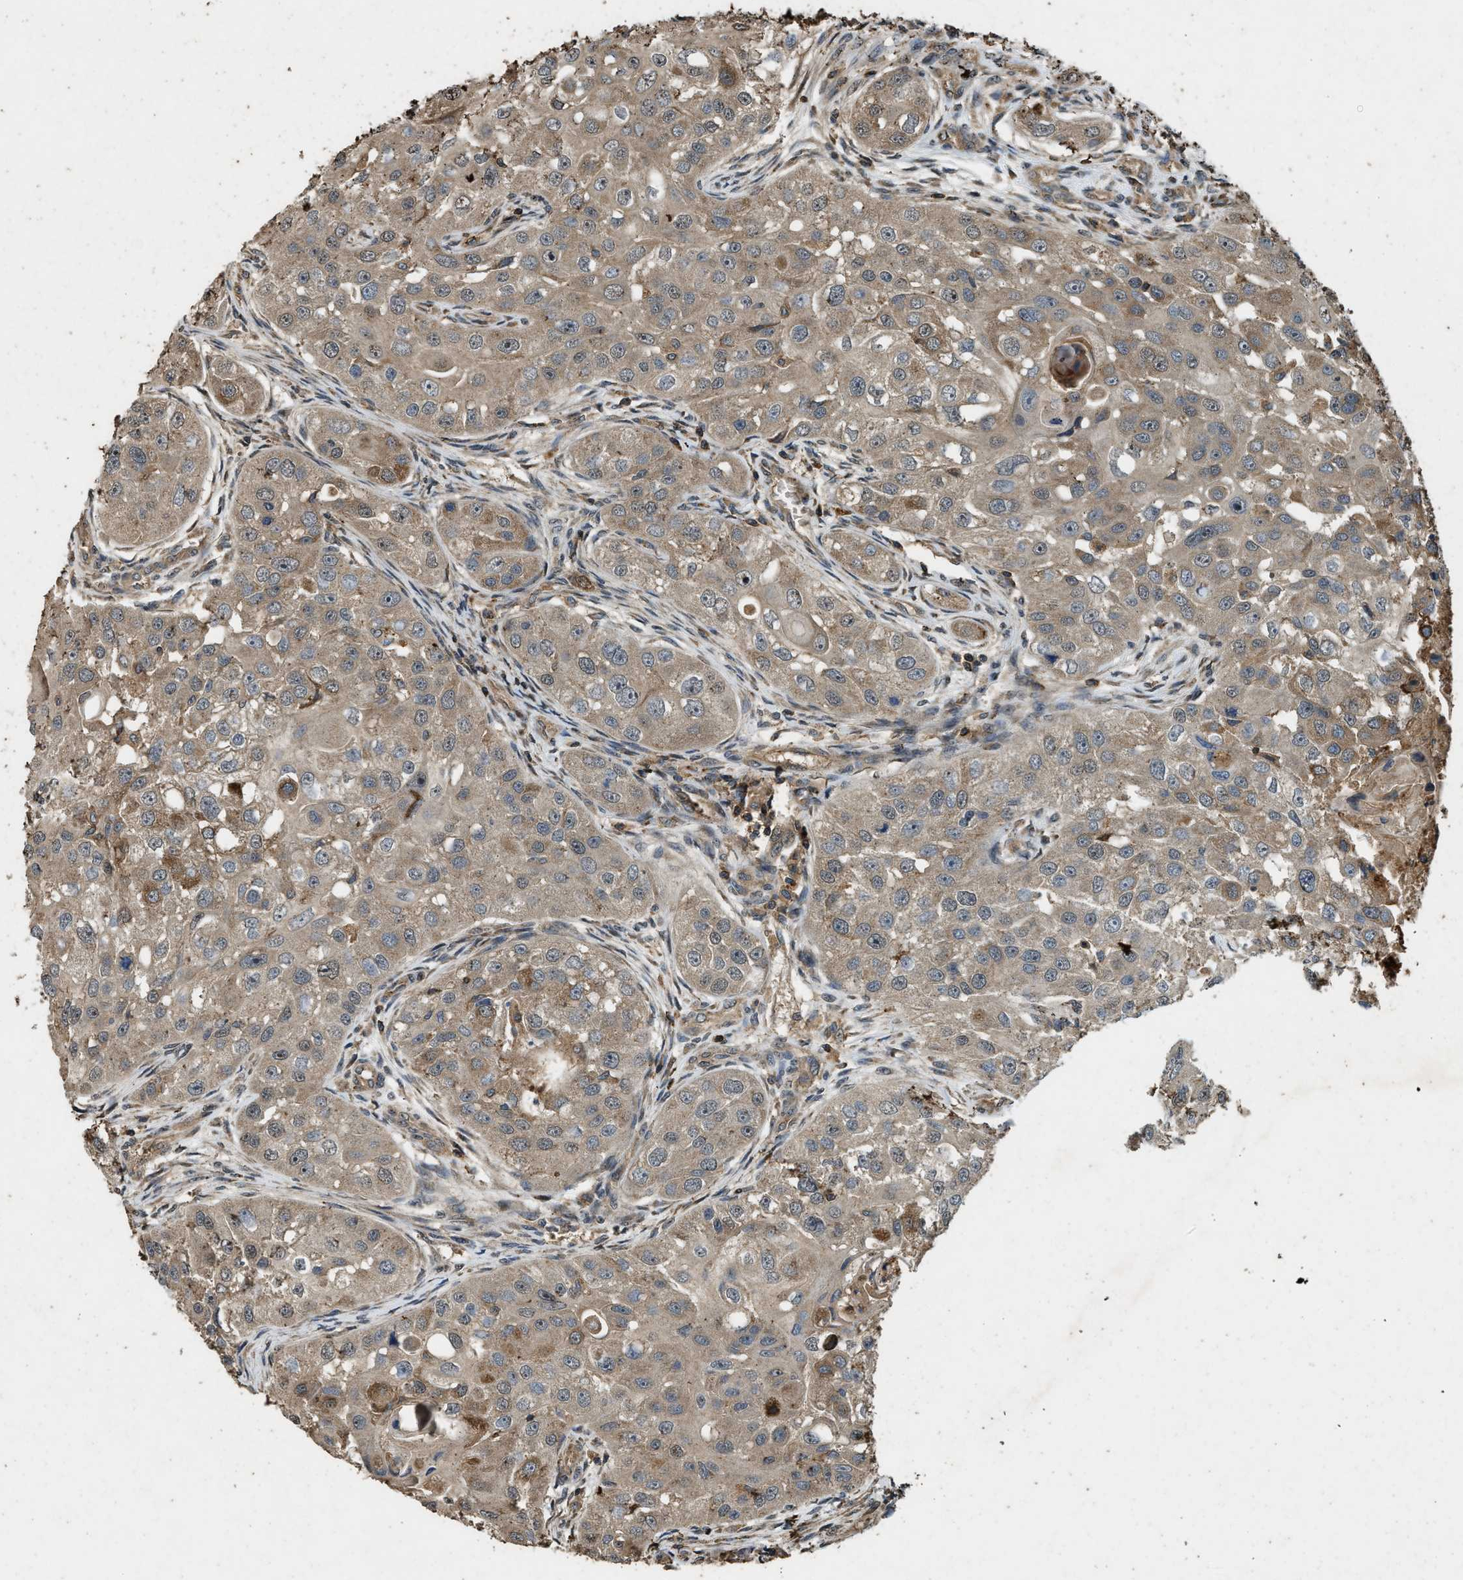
{"staining": {"intensity": "weak", "quantity": ">75%", "location": "cytoplasmic/membranous"}, "tissue": "head and neck cancer", "cell_type": "Tumor cells", "image_type": "cancer", "snomed": [{"axis": "morphology", "description": "Normal tissue, NOS"}, {"axis": "morphology", "description": "Squamous cell carcinoma, NOS"}, {"axis": "topography", "description": "Skeletal muscle"}, {"axis": "topography", "description": "Head-Neck"}], "caption": "Human head and neck squamous cell carcinoma stained with a protein marker exhibits weak staining in tumor cells.", "gene": "ATP8B1", "patient": {"sex": "male", "age": 51}}